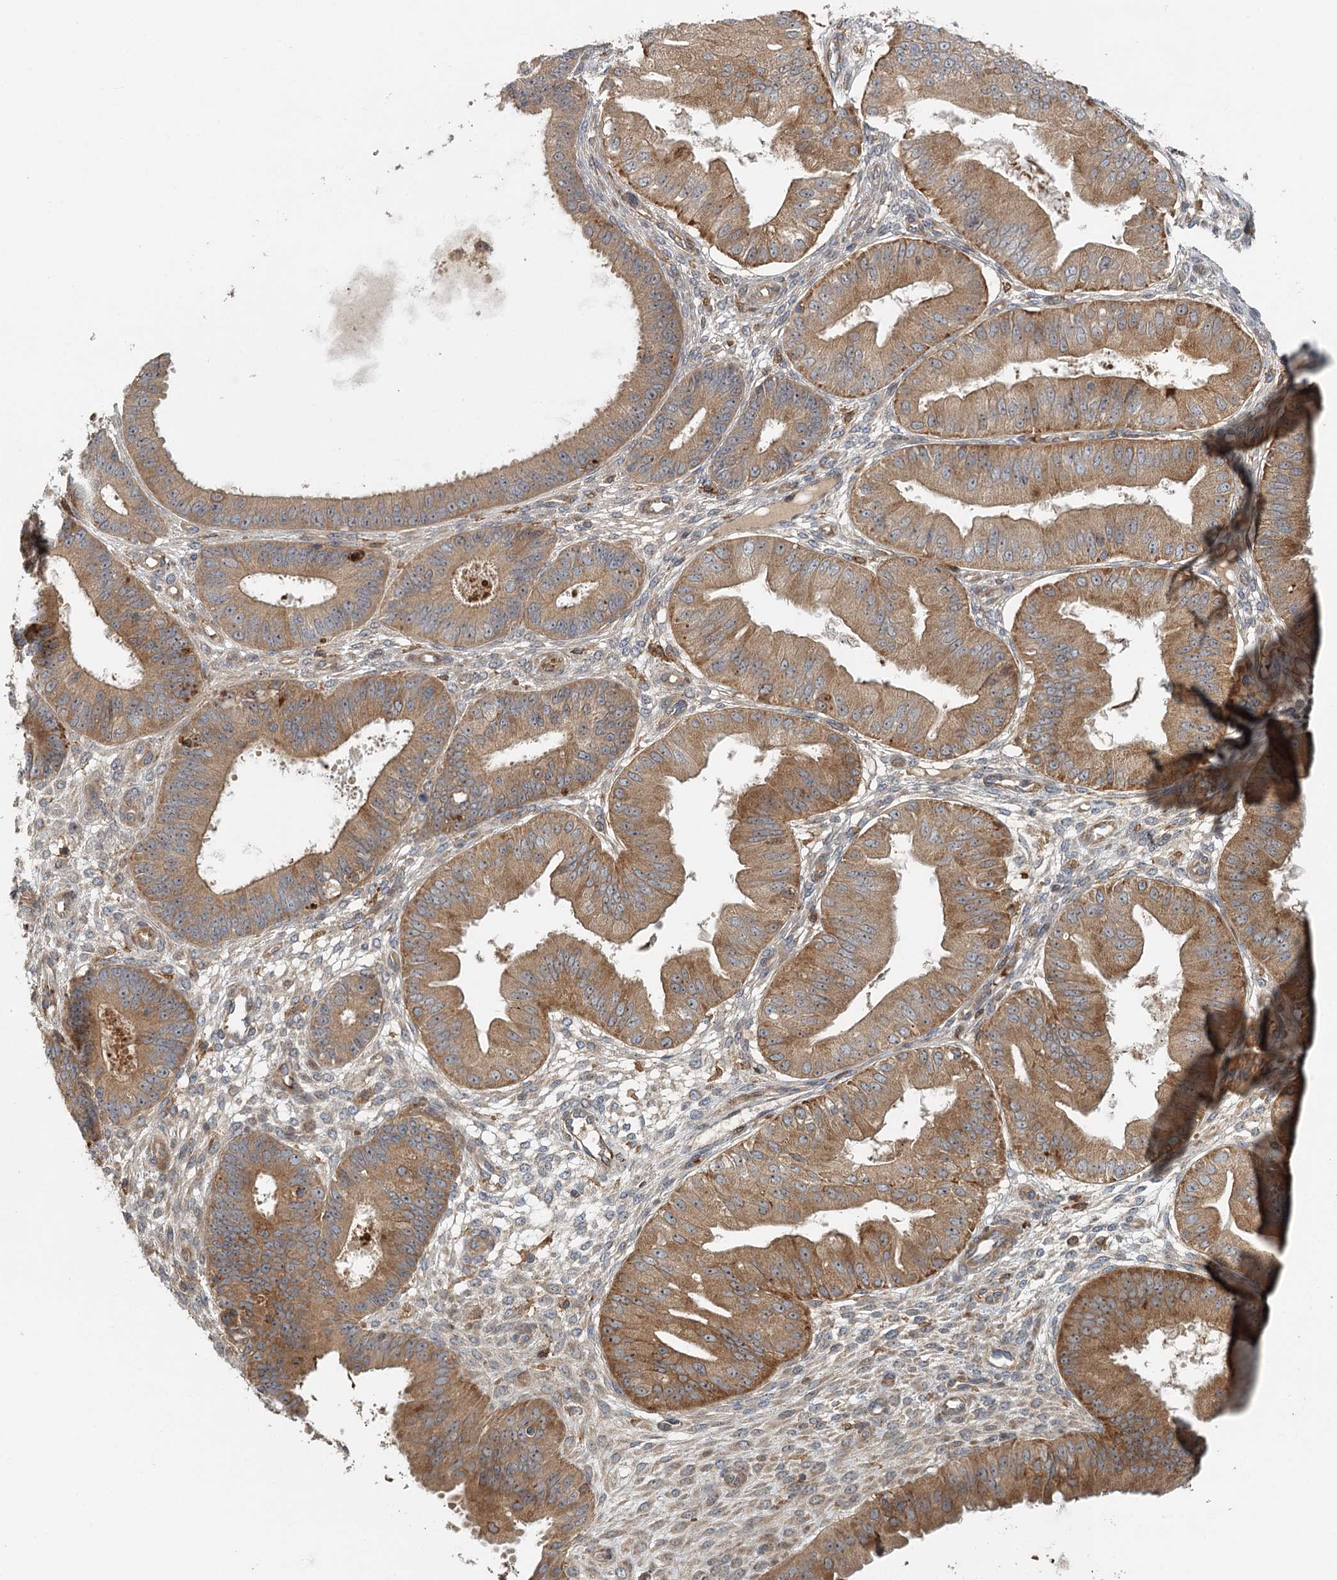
{"staining": {"intensity": "moderate", "quantity": ">75%", "location": "cytoplasmic/membranous"}, "tissue": "ovarian cancer", "cell_type": "Tumor cells", "image_type": "cancer", "snomed": [{"axis": "morphology", "description": "Carcinoma, endometroid"}, {"axis": "topography", "description": "Appendix"}, {"axis": "topography", "description": "Ovary"}], "caption": "Protein expression analysis of ovarian cancer exhibits moderate cytoplasmic/membranous positivity in approximately >75% of tumor cells.", "gene": "RNF111", "patient": {"sex": "female", "age": 42}}